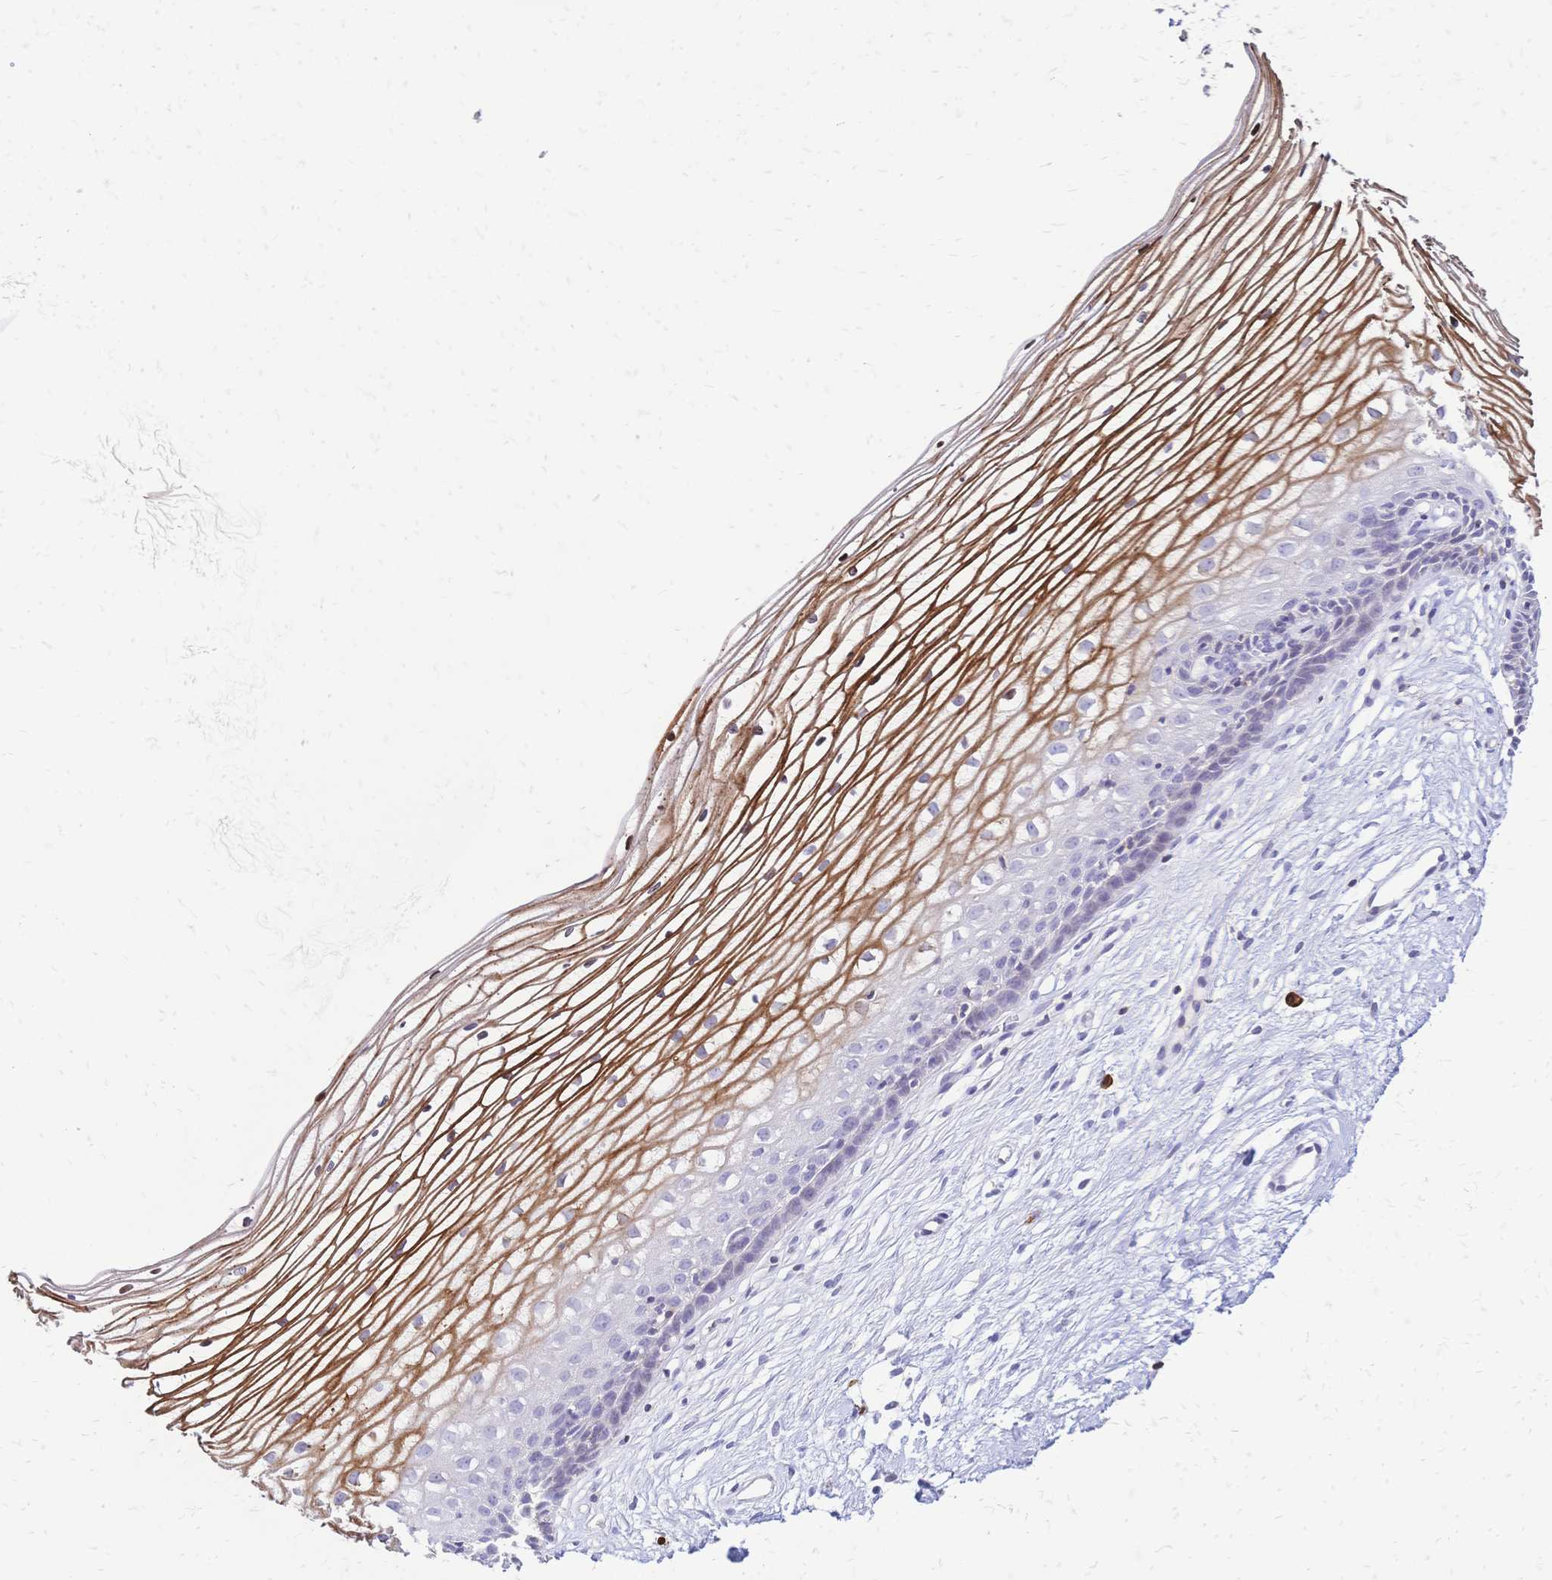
{"staining": {"intensity": "negative", "quantity": "none", "location": "none"}, "tissue": "cervix", "cell_type": "Glandular cells", "image_type": "normal", "snomed": [{"axis": "morphology", "description": "Normal tissue, NOS"}, {"axis": "topography", "description": "Cervix"}], "caption": "Cervix was stained to show a protein in brown. There is no significant staining in glandular cells. (DAB (3,3'-diaminobenzidine) immunohistochemistry visualized using brightfield microscopy, high magnification).", "gene": "IL2RA", "patient": {"sex": "female", "age": 40}}